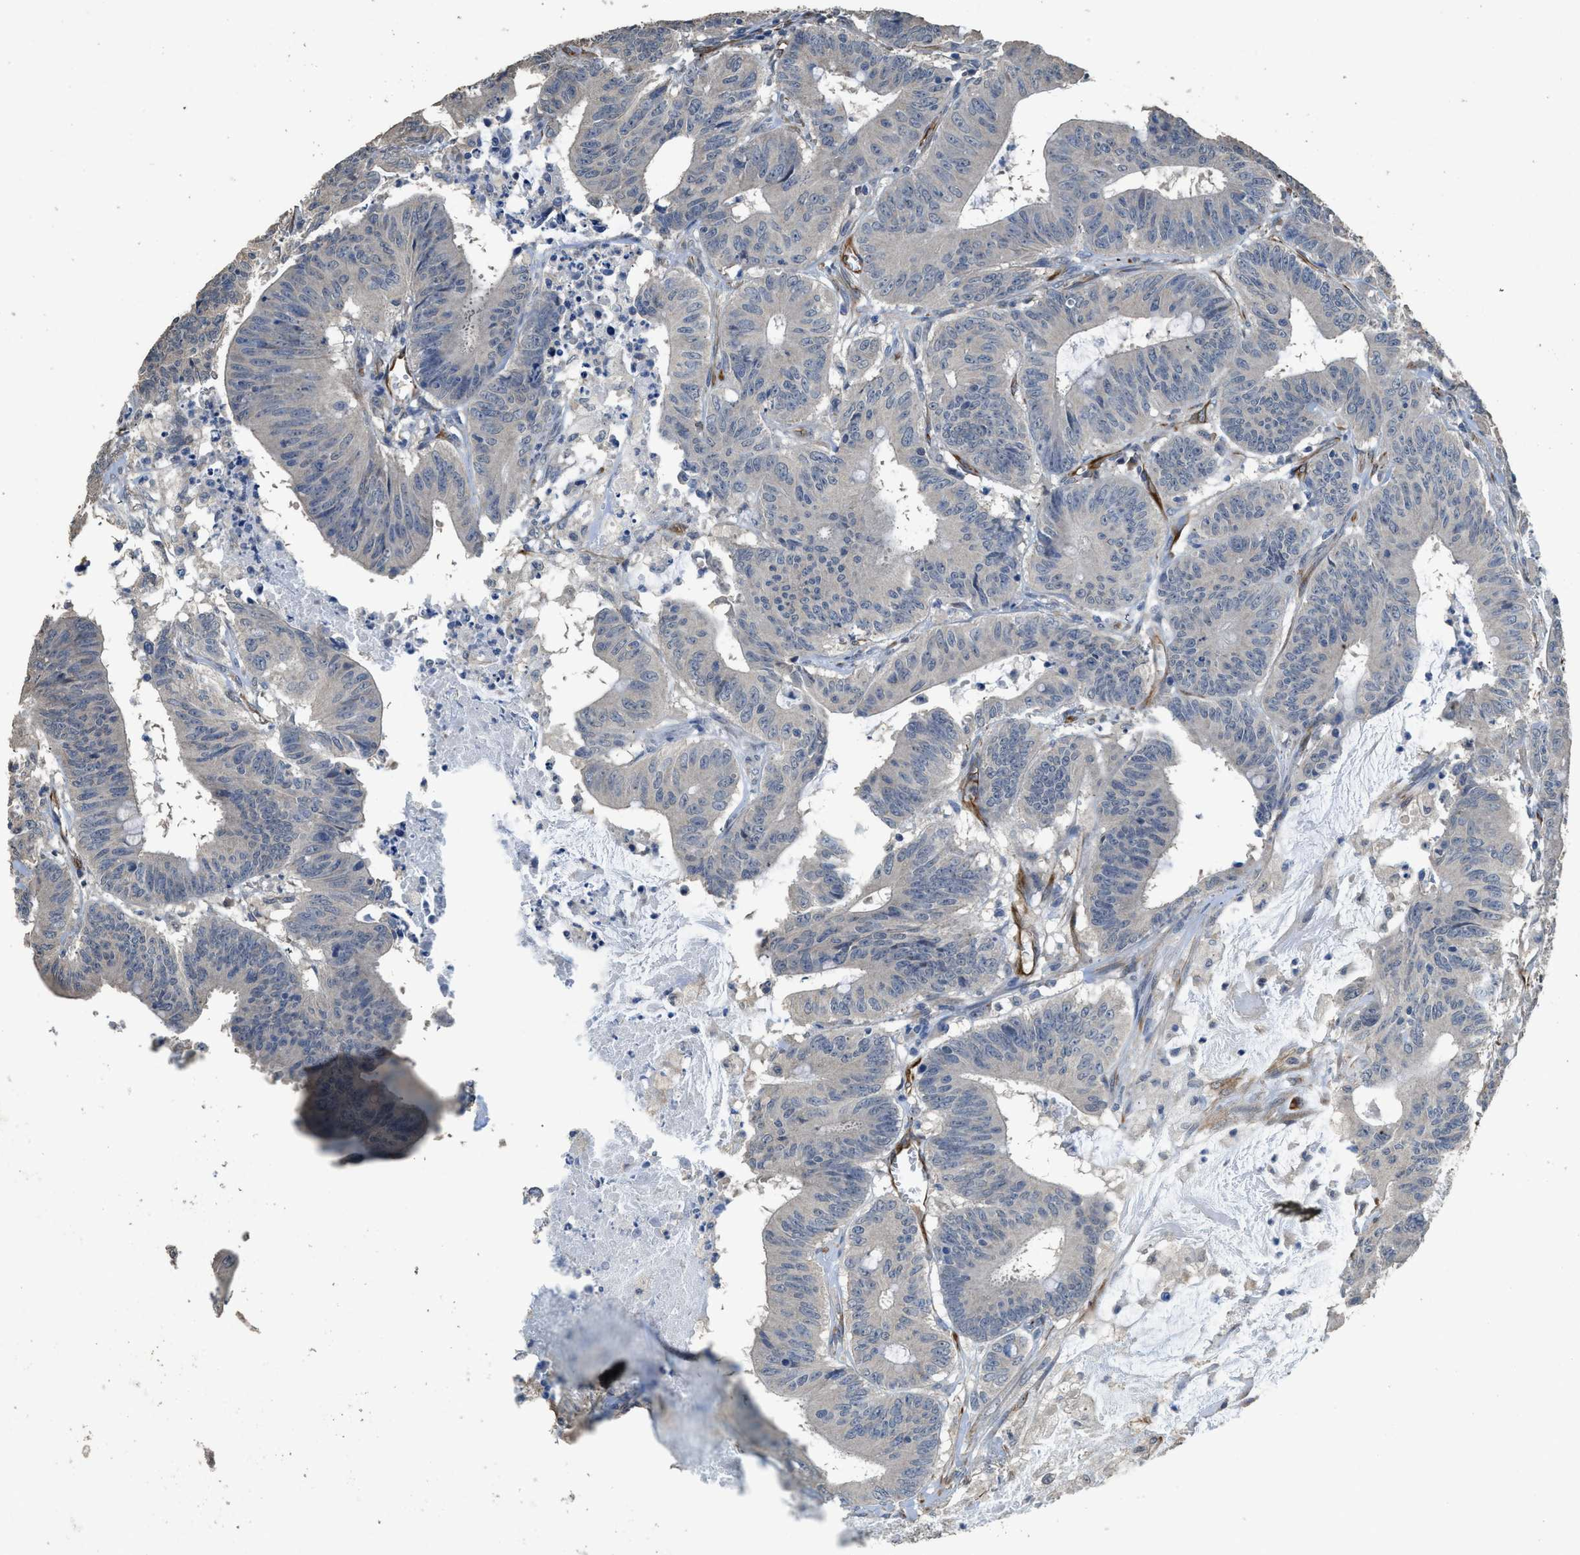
{"staining": {"intensity": "negative", "quantity": "none", "location": "none"}, "tissue": "colorectal cancer", "cell_type": "Tumor cells", "image_type": "cancer", "snomed": [{"axis": "morphology", "description": "Adenocarcinoma, NOS"}, {"axis": "topography", "description": "Colon"}], "caption": "Tumor cells show no significant positivity in colorectal cancer (adenocarcinoma).", "gene": "SYNM", "patient": {"sex": "male", "age": 45}}